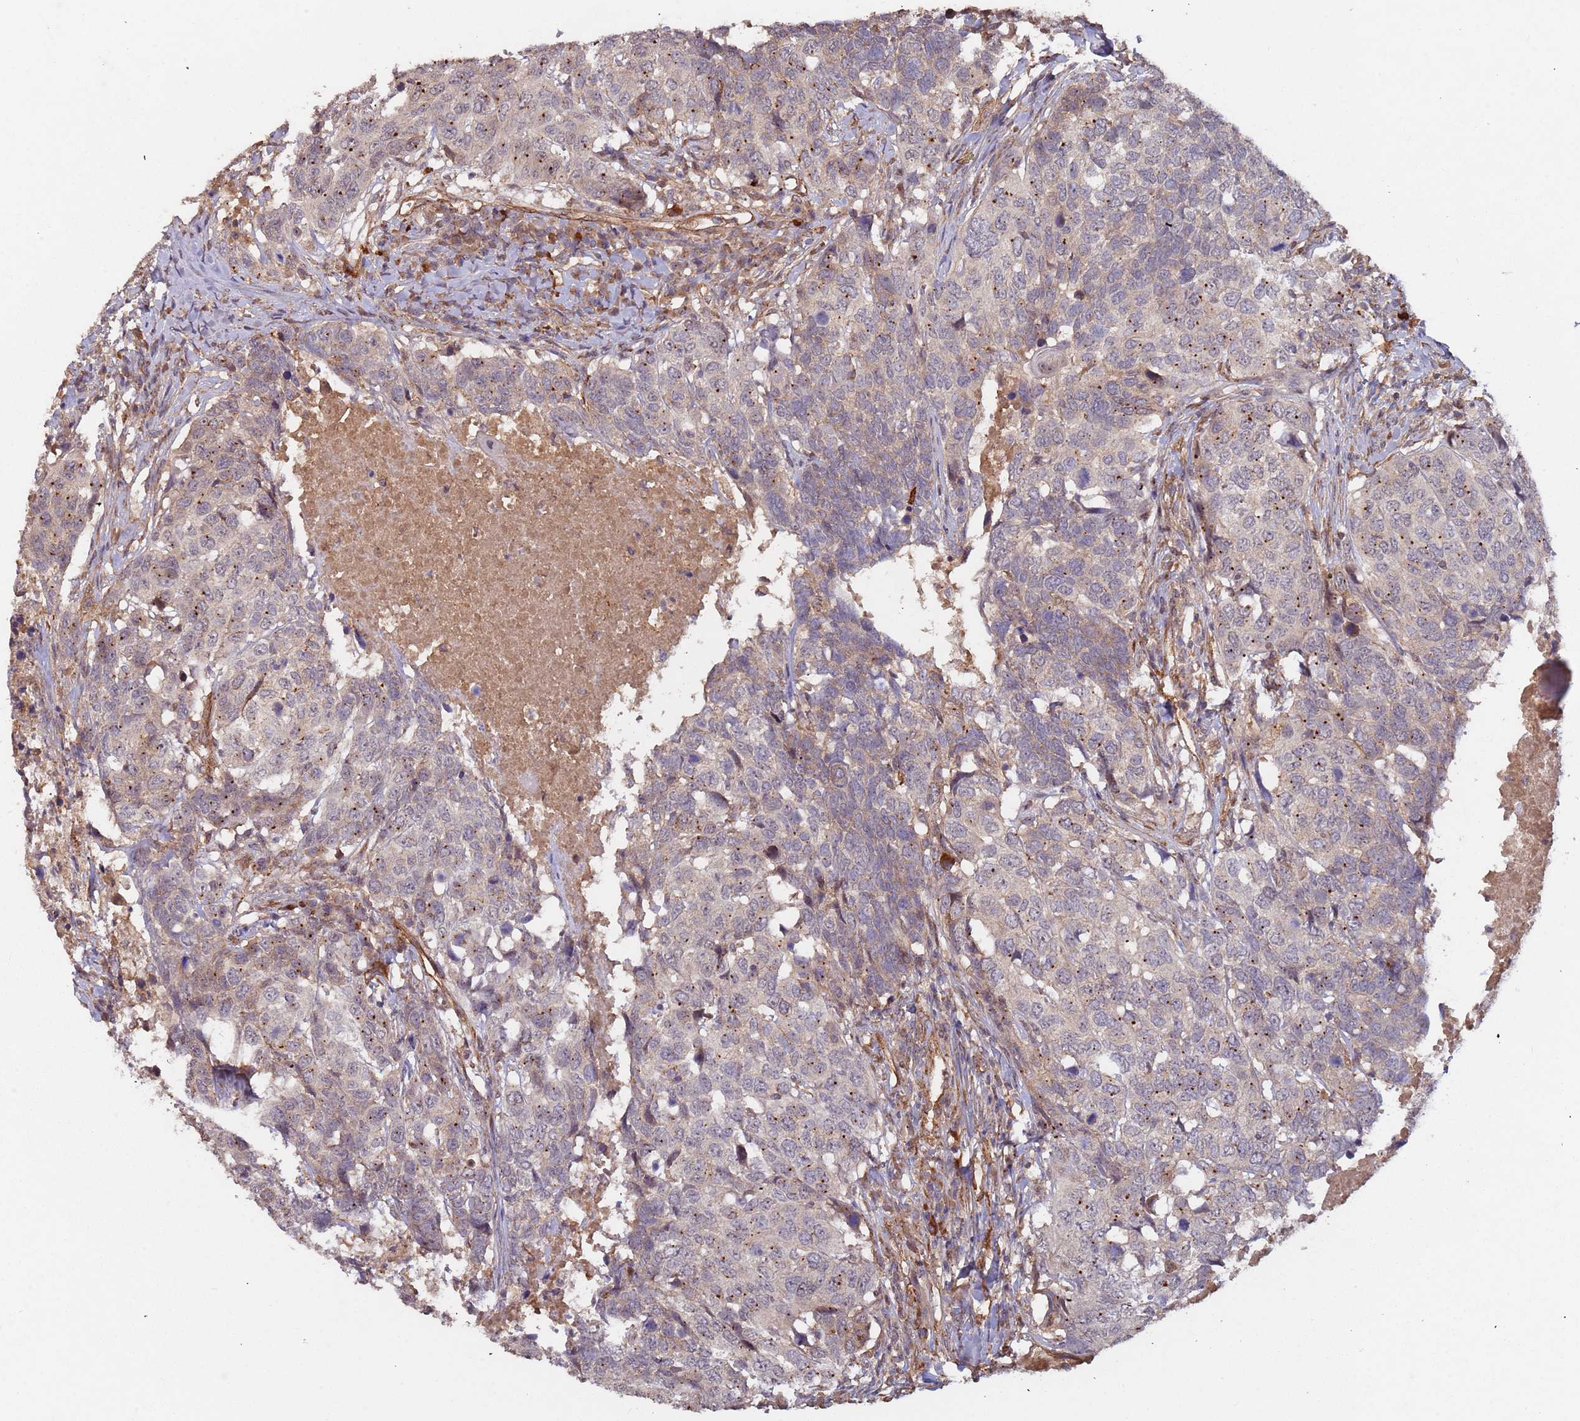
{"staining": {"intensity": "weak", "quantity": "25%-75%", "location": "cytoplasmic/membranous"}, "tissue": "head and neck cancer", "cell_type": "Tumor cells", "image_type": "cancer", "snomed": [{"axis": "morphology", "description": "Squamous cell carcinoma, NOS"}, {"axis": "topography", "description": "Head-Neck"}], "caption": "Head and neck cancer stained for a protein demonstrates weak cytoplasmic/membranous positivity in tumor cells.", "gene": "KANSL1L", "patient": {"sex": "male", "age": 66}}